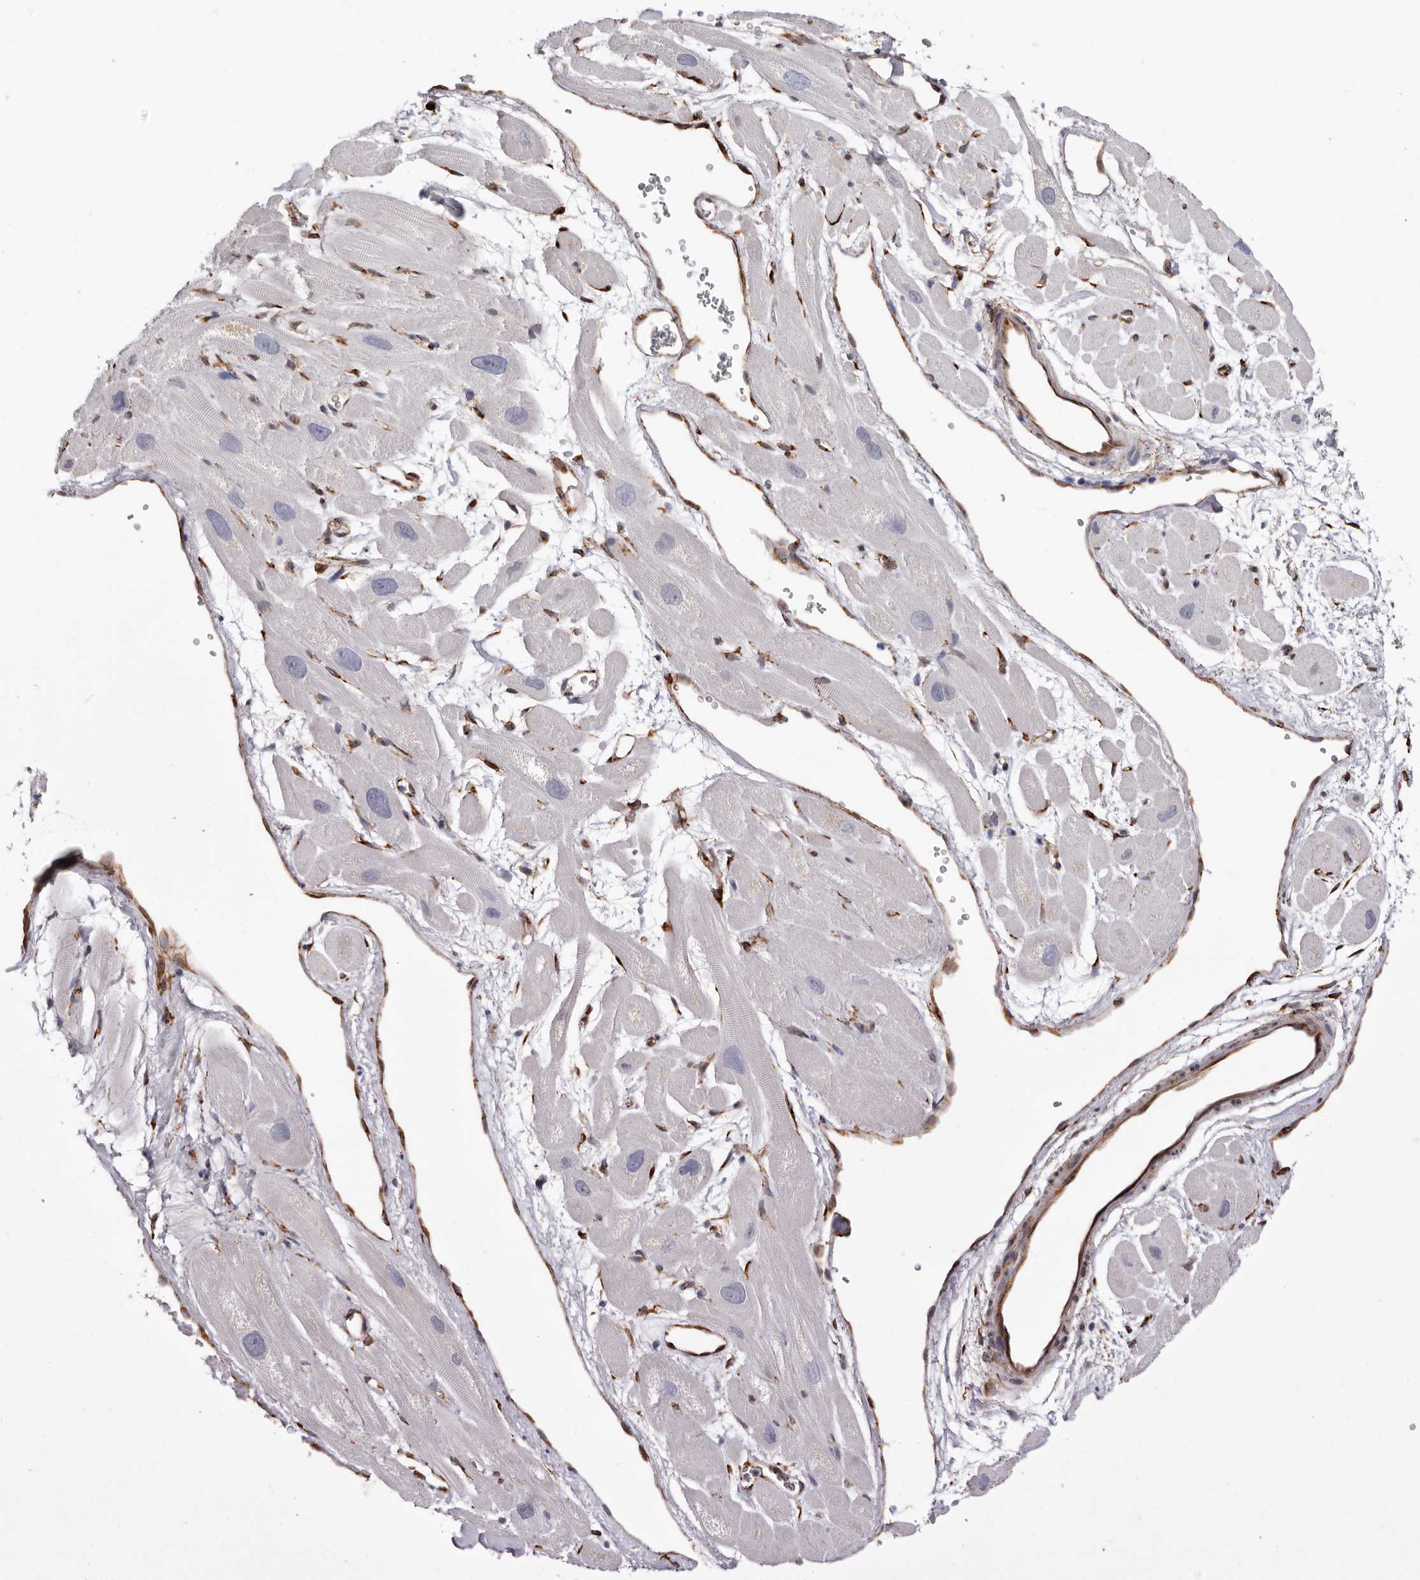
{"staining": {"intensity": "weak", "quantity": "<25%", "location": "cytoplasmic/membranous"}, "tissue": "heart muscle", "cell_type": "Cardiomyocytes", "image_type": "normal", "snomed": [{"axis": "morphology", "description": "Normal tissue, NOS"}, {"axis": "topography", "description": "Heart"}], "caption": "Micrograph shows no protein staining in cardiomyocytes of normal heart muscle.", "gene": "SEMA3E", "patient": {"sex": "male", "age": 49}}